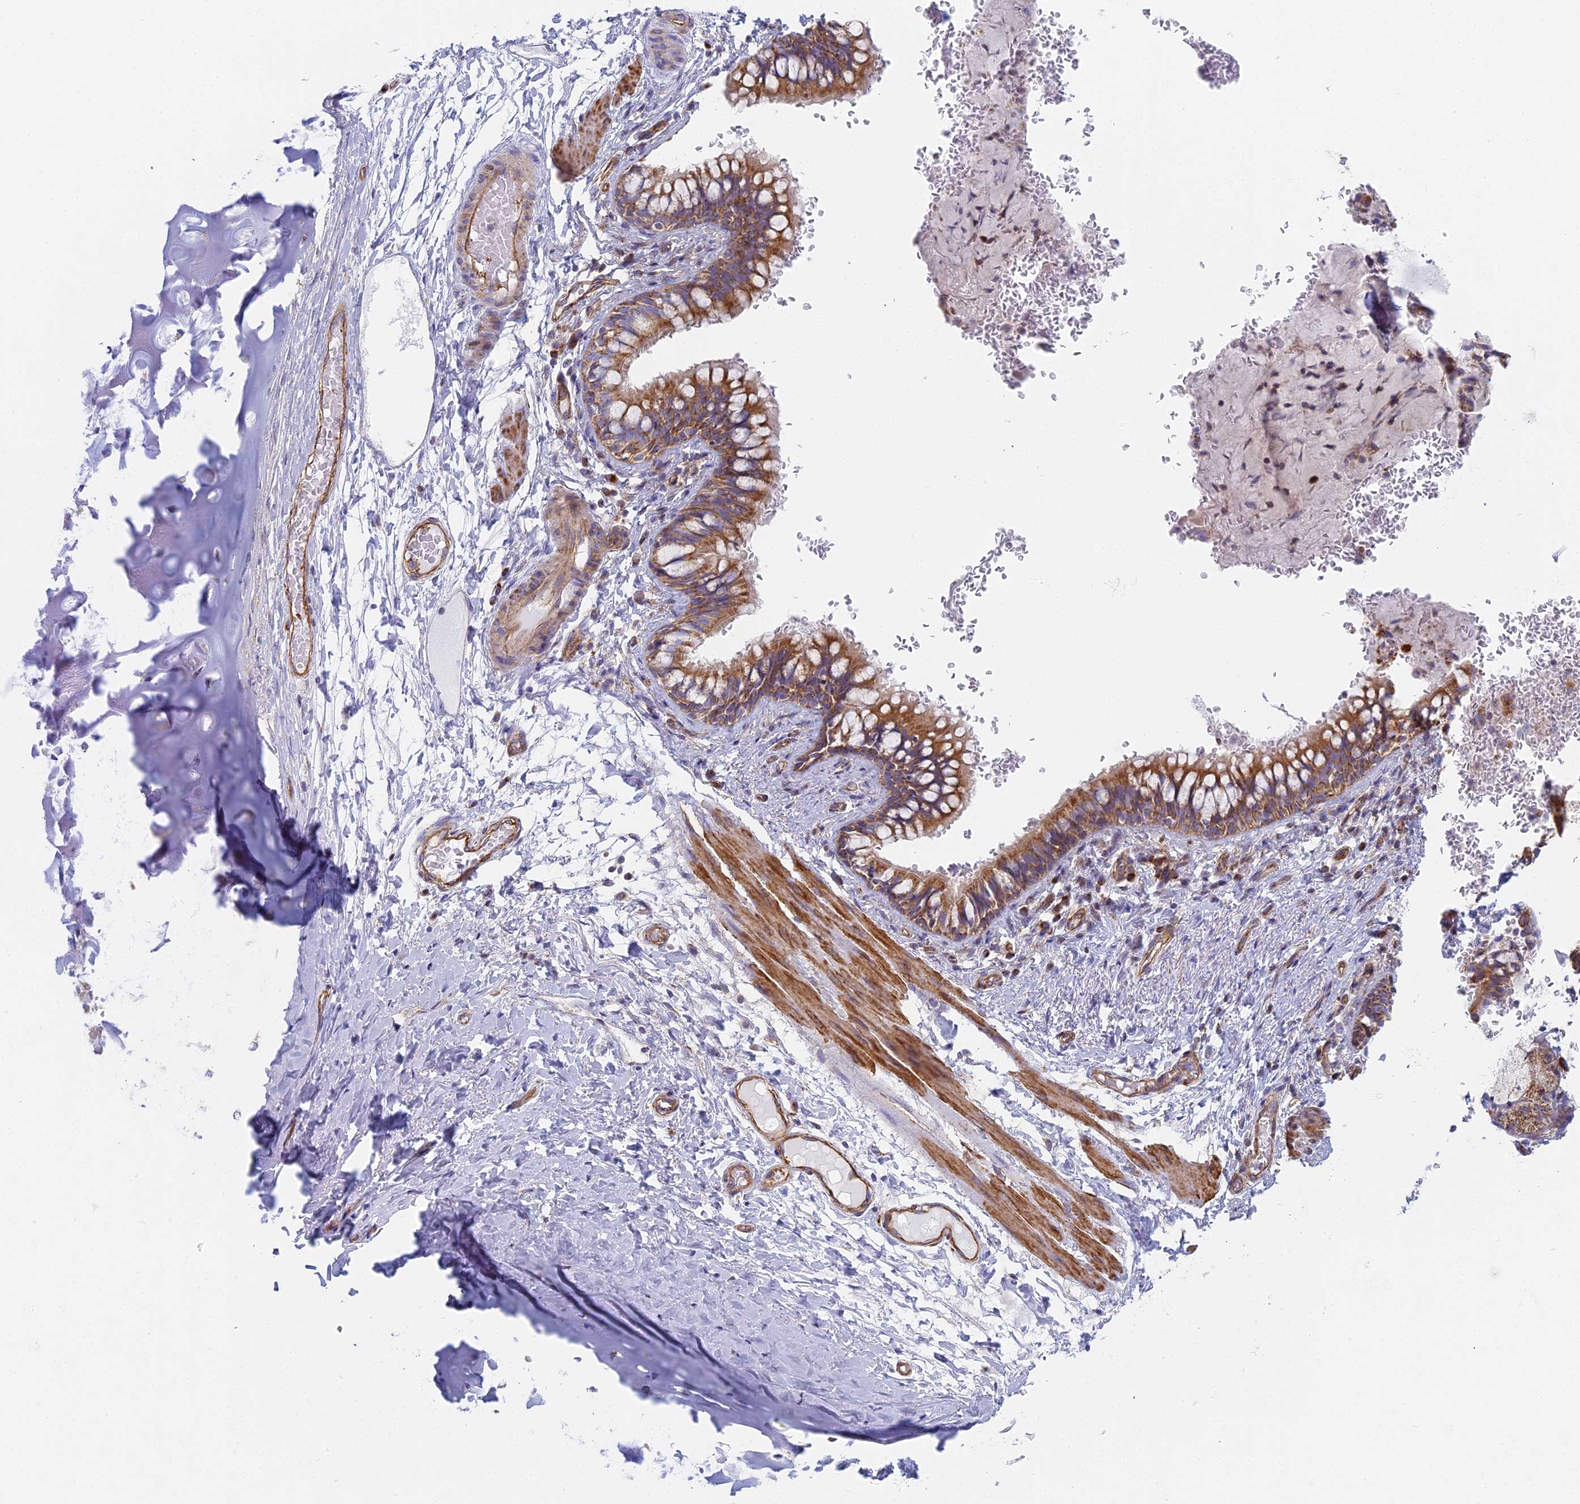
{"staining": {"intensity": "moderate", "quantity": ">75%", "location": "cytoplasmic/membranous"}, "tissue": "bronchus", "cell_type": "Respiratory epithelial cells", "image_type": "normal", "snomed": [{"axis": "morphology", "description": "Normal tissue, NOS"}, {"axis": "topography", "description": "Cartilage tissue"}, {"axis": "topography", "description": "Bronchus"}], "caption": "A photomicrograph showing moderate cytoplasmic/membranous staining in about >75% of respiratory epithelial cells in normal bronchus, as visualized by brown immunohistochemical staining.", "gene": "DDA1", "patient": {"sex": "female", "age": 36}}